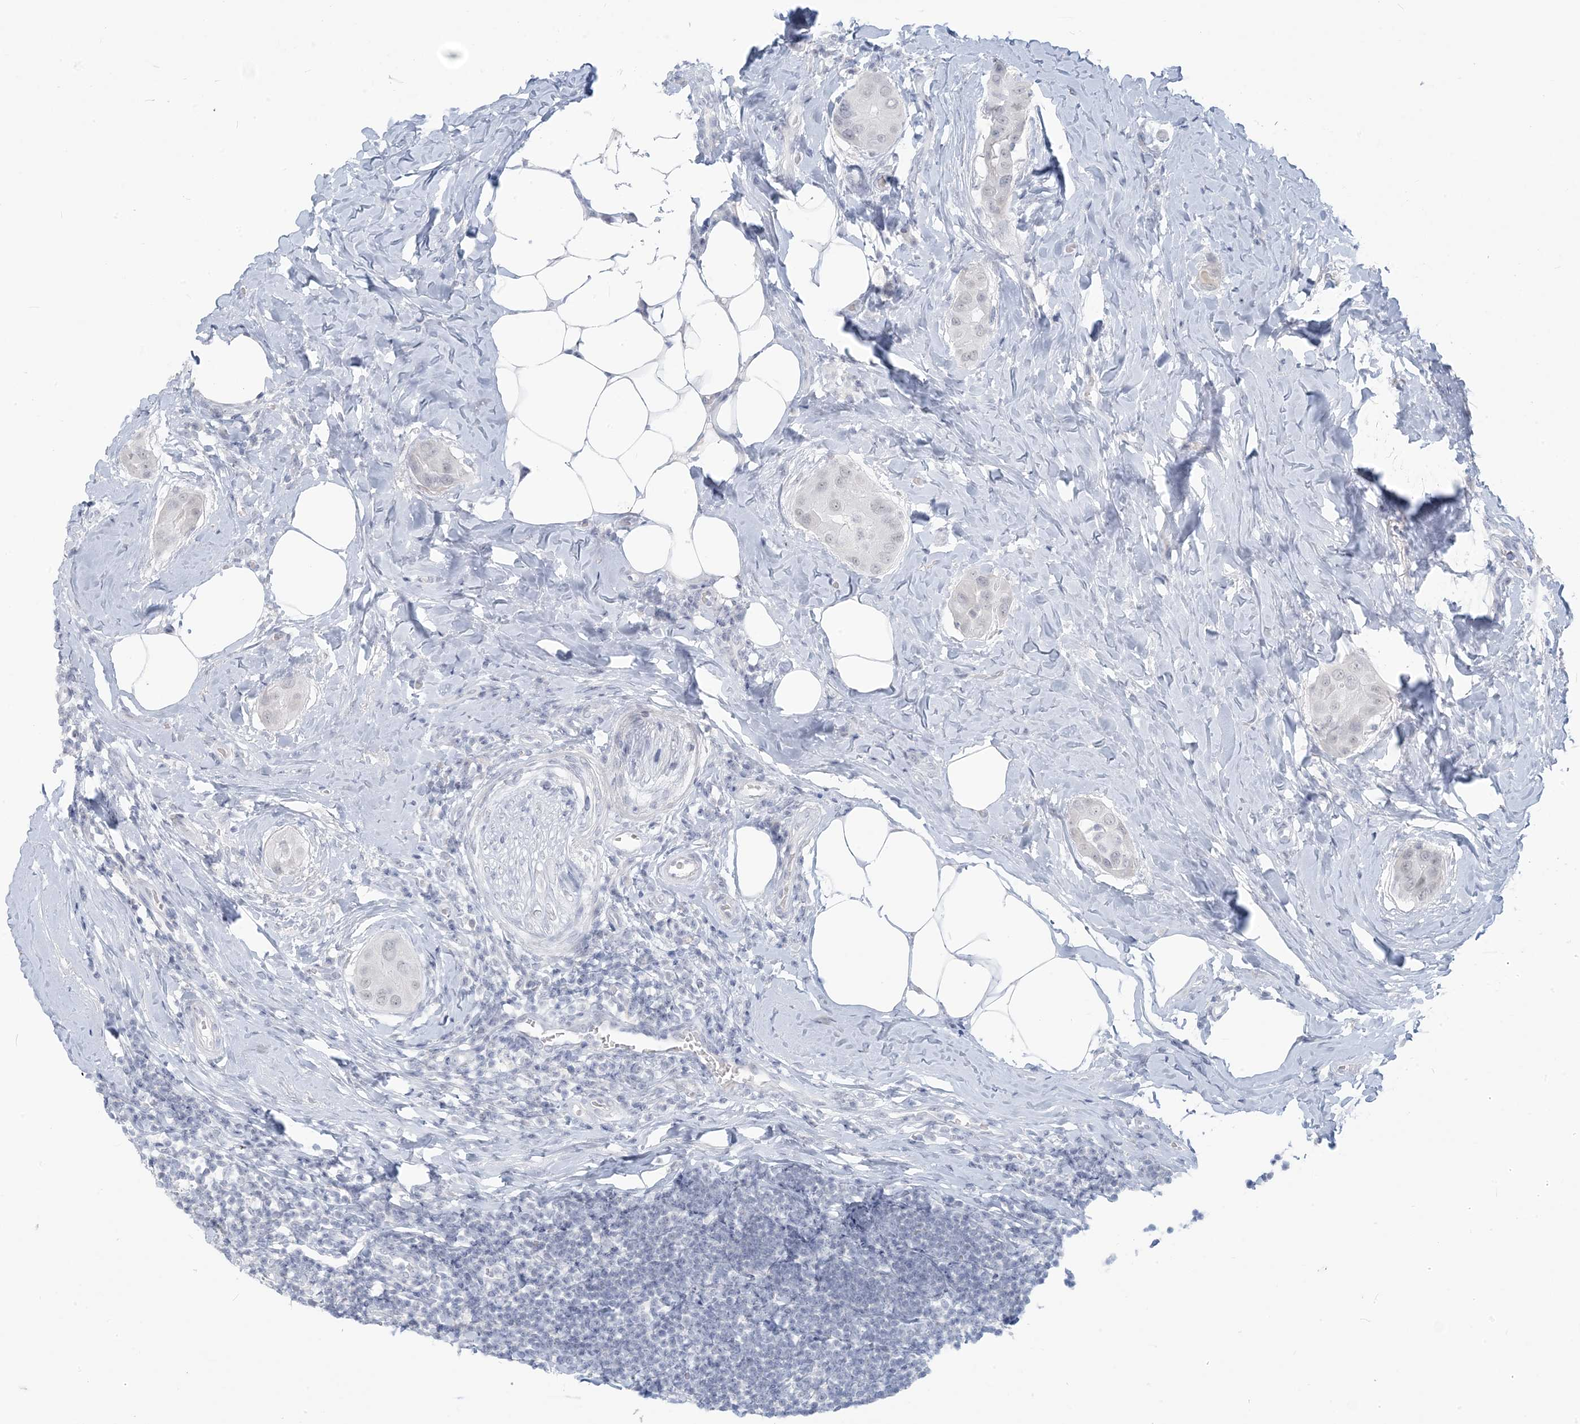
{"staining": {"intensity": "negative", "quantity": "none", "location": "none"}, "tissue": "thyroid cancer", "cell_type": "Tumor cells", "image_type": "cancer", "snomed": [{"axis": "morphology", "description": "Papillary adenocarcinoma, NOS"}, {"axis": "topography", "description": "Thyroid gland"}], "caption": "Immunohistochemistry photomicrograph of human papillary adenocarcinoma (thyroid) stained for a protein (brown), which displays no expression in tumor cells. (DAB (3,3'-diaminobenzidine) immunohistochemistry (IHC) with hematoxylin counter stain).", "gene": "SCML1", "patient": {"sex": "male", "age": 33}}